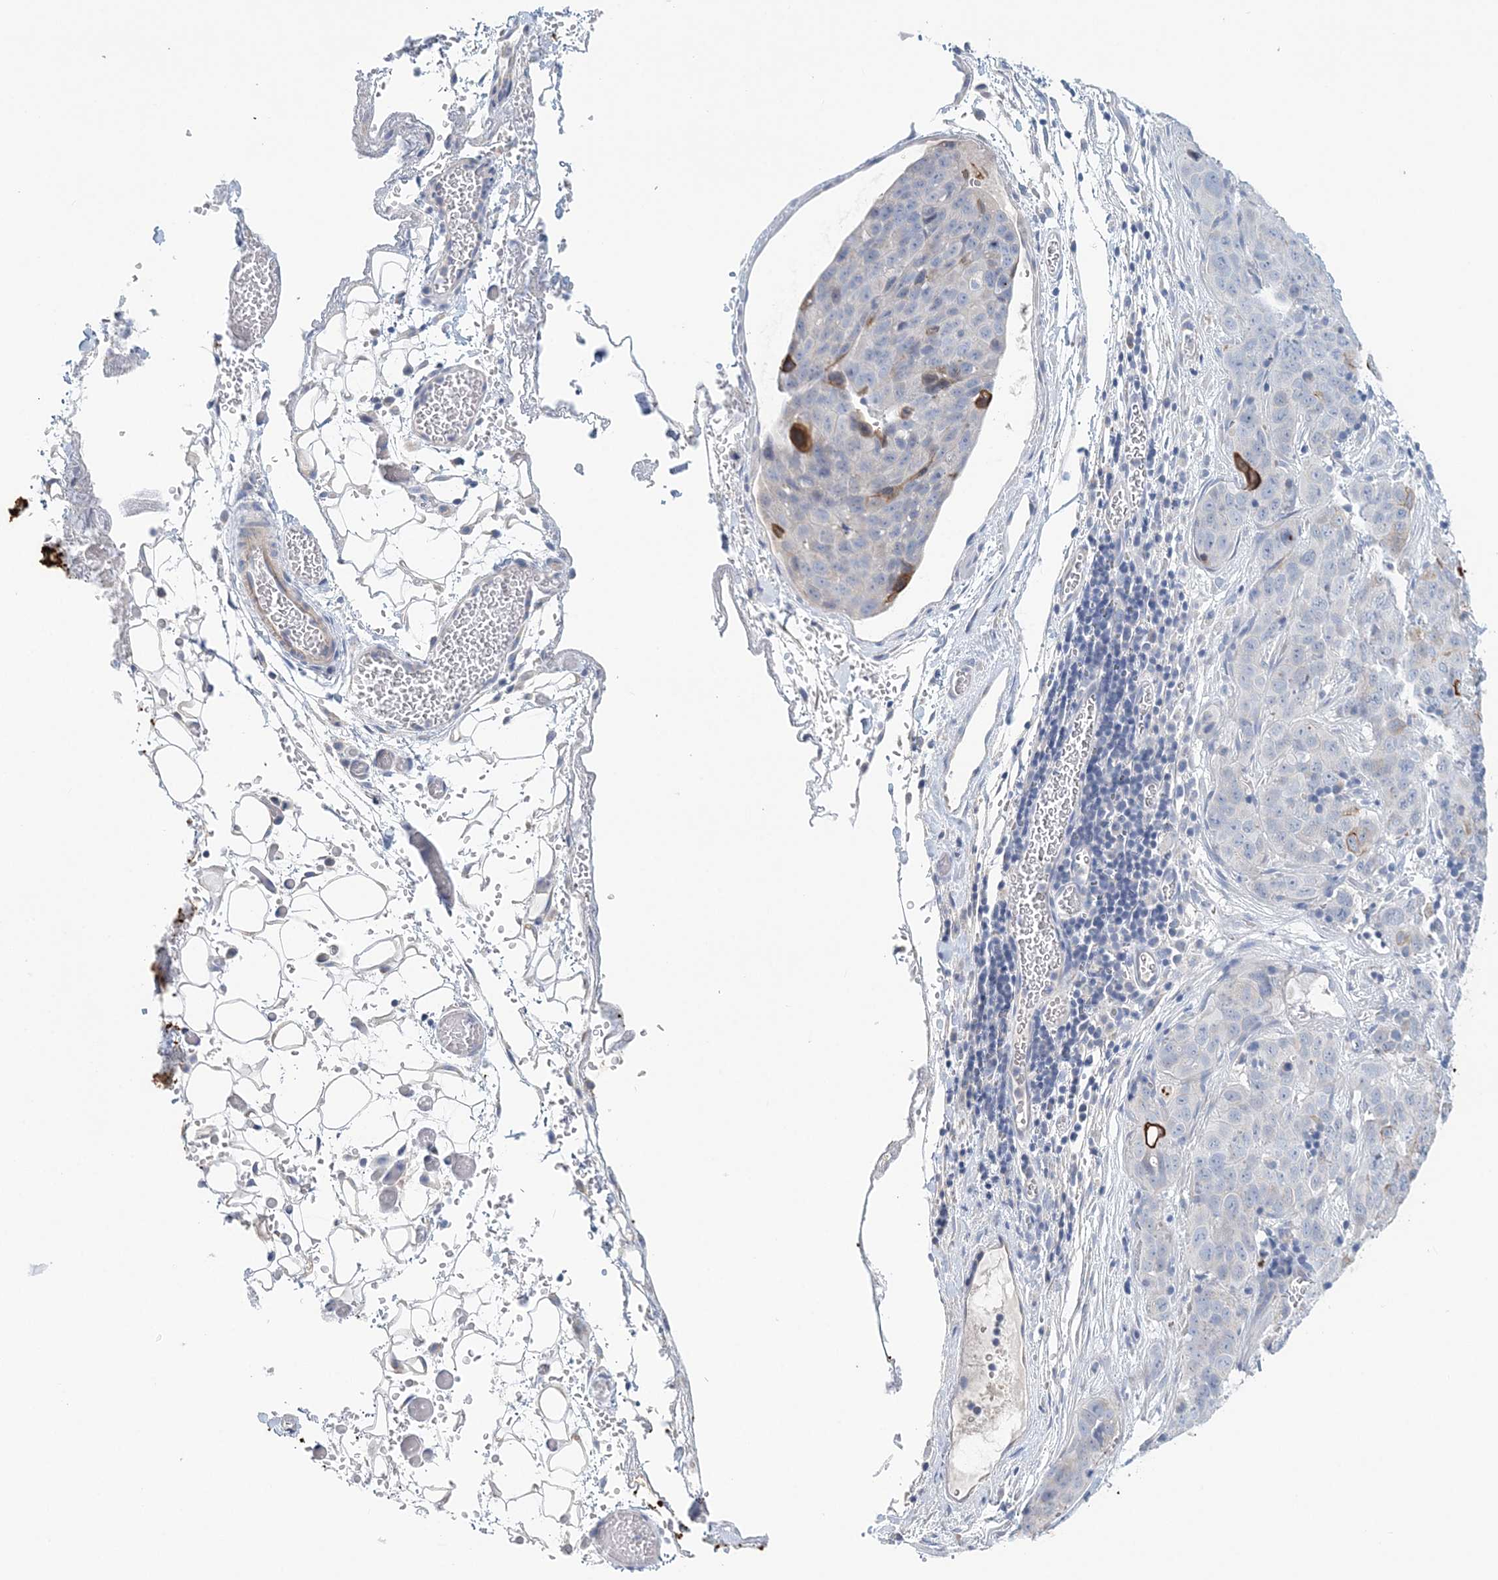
{"staining": {"intensity": "moderate", "quantity": "<25%", "location": "cytoplasmic/membranous"}, "tissue": "stomach cancer", "cell_type": "Tumor cells", "image_type": "cancer", "snomed": [{"axis": "morphology", "description": "Normal tissue, NOS"}, {"axis": "morphology", "description": "Adenocarcinoma, NOS"}, {"axis": "topography", "description": "Lymph node"}, {"axis": "topography", "description": "Stomach"}], "caption": "A brown stain labels moderate cytoplasmic/membranous staining of a protein in stomach cancer tumor cells.", "gene": "LRRIQ4", "patient": {"sex": "male", "age": 48}}